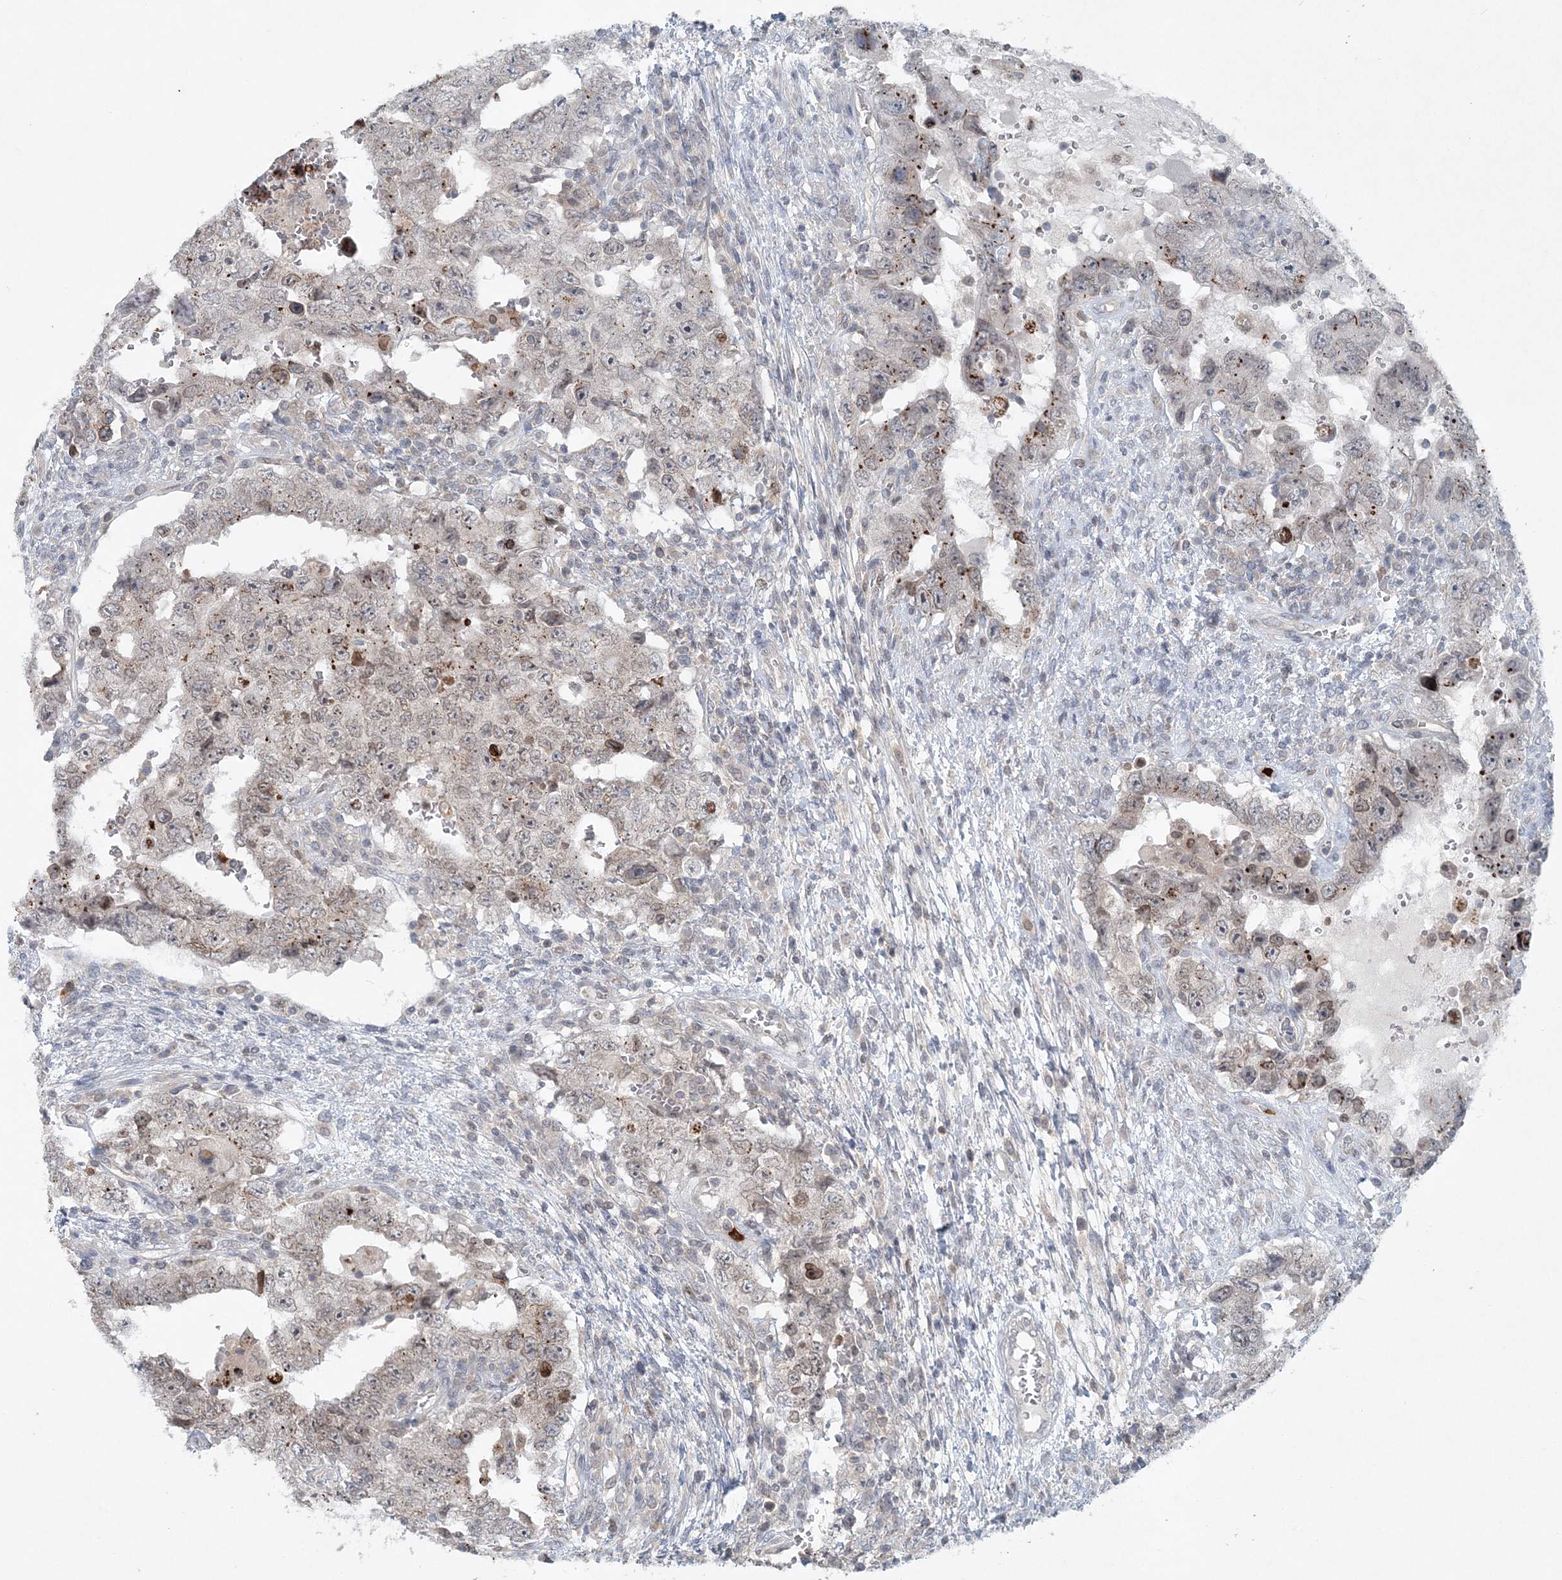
{"staining": {"intensity": "moderate", "quantity": "25%-75%", "location": "cytoplasmic/membranous,nuclear"}, "tissue": "testis cancer", "cell_type": "Tumor cells", "image_type": "cancer", "snomed": [{"axis": "morphology", "description": "Carcinoma, Embryonal, NOS"}, {"axis": "topography", "description": "Testis"}], "caption": "Testis cancer stained for a protein displays moderate cytoplasmic/membranous and nuclear positivity in tumor cells.", "gene": "NUP54", "patient": {"sex": "male", "age": 26}}